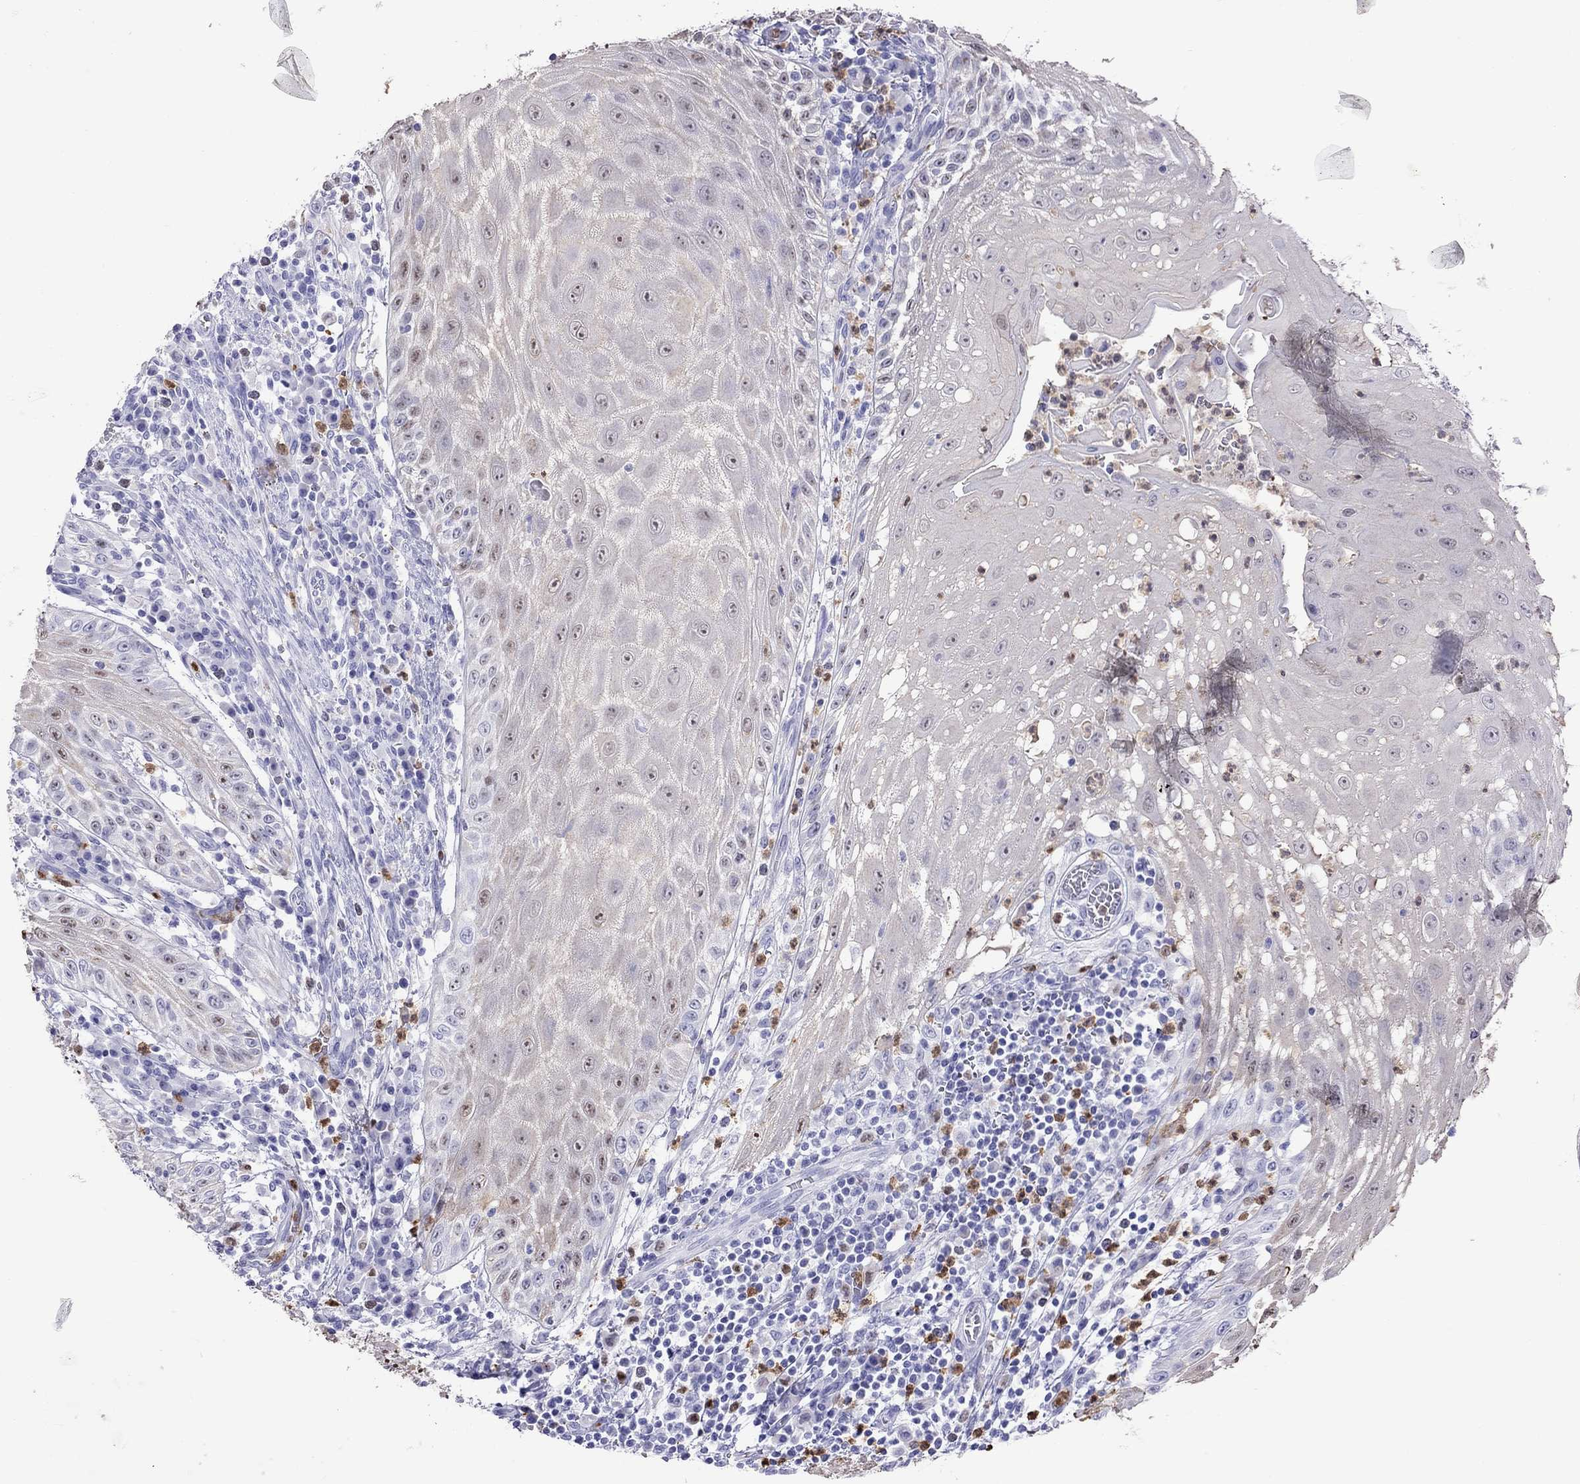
{"staining": {"intensity": "negative", "quantity": "none", "location": "none"}, "tissue": "head and neck cancer", "cell_type": "Tumor cells", "image_type": "cancer", "snomed": [{"axis": "morphology", "description": "Squamous cell carcinoma, NOS"}, {"axis": "topography", "description": "Oral tissue"}, {"axis": "topography", "description": "Head-Neck"}], "caption": "This image is of head and neck cancer stained with immunohistochemistry (IHC) to label a protein in brown with the nuclei are counter-stained blue. There is no expression in tumor cells.", "gene": "SLAMF1", "patient": {"sex": "male", "age": 58}}